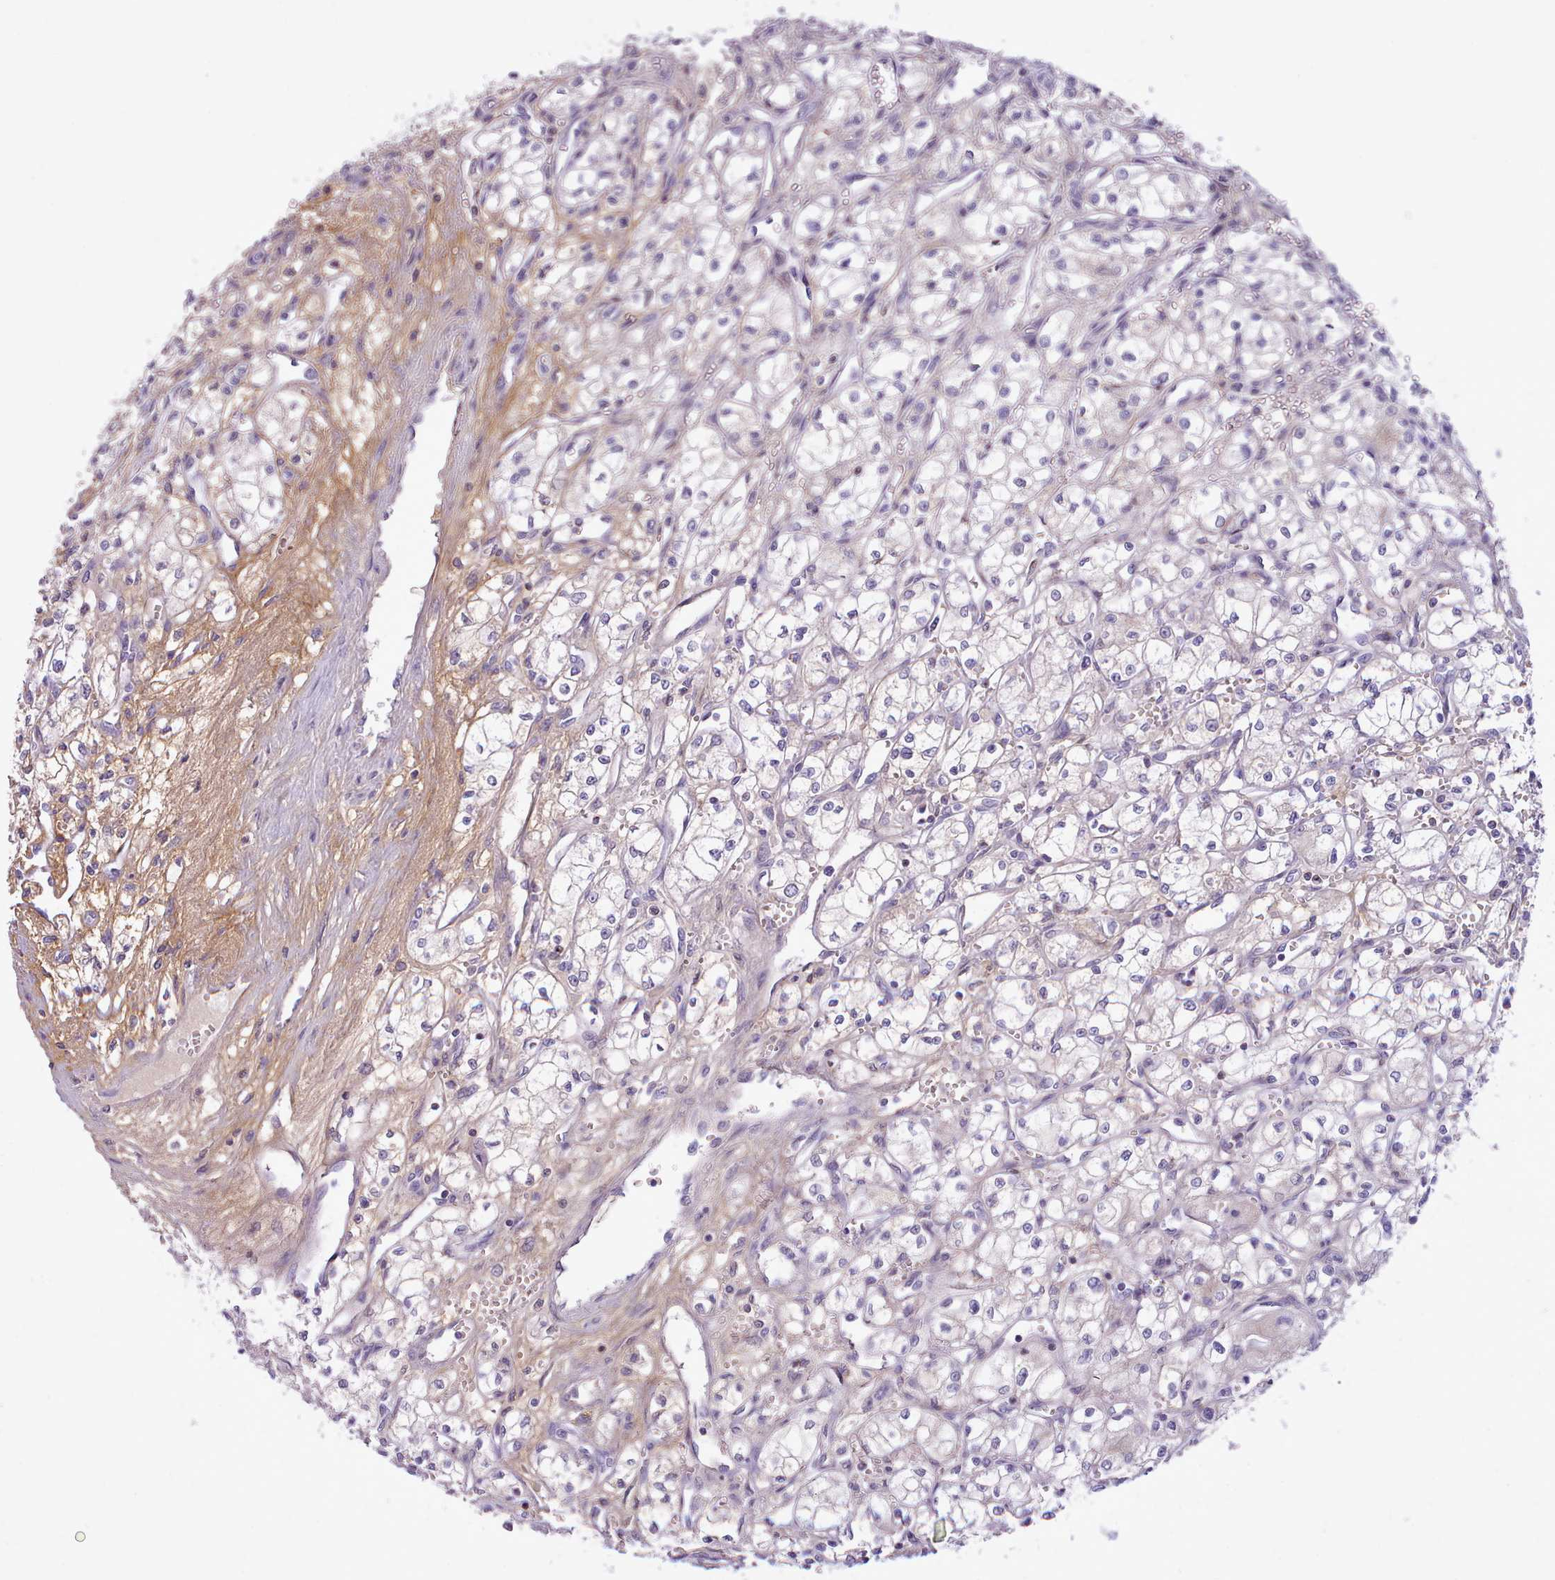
{"staining": {"intensity": "negative", "quantity": "none", "location": "none"}, "tissue": "renal cancer", "cell_type": "Tumor cells", "image_type": "cancer", "snomed": [{"axis": "morphology", "description": "Adenocarcinoma, NOS"}, {"axis": "topography", "description": "Kidney"}], "caption": "DAB (3,3'-diaminobenzidine) immunohistochemical staining of human renal adenocarcinoma displays no significant staining in tumor cells.", "gene": "CYP2A13", "patient": {"sex": "male", "age": 59}}